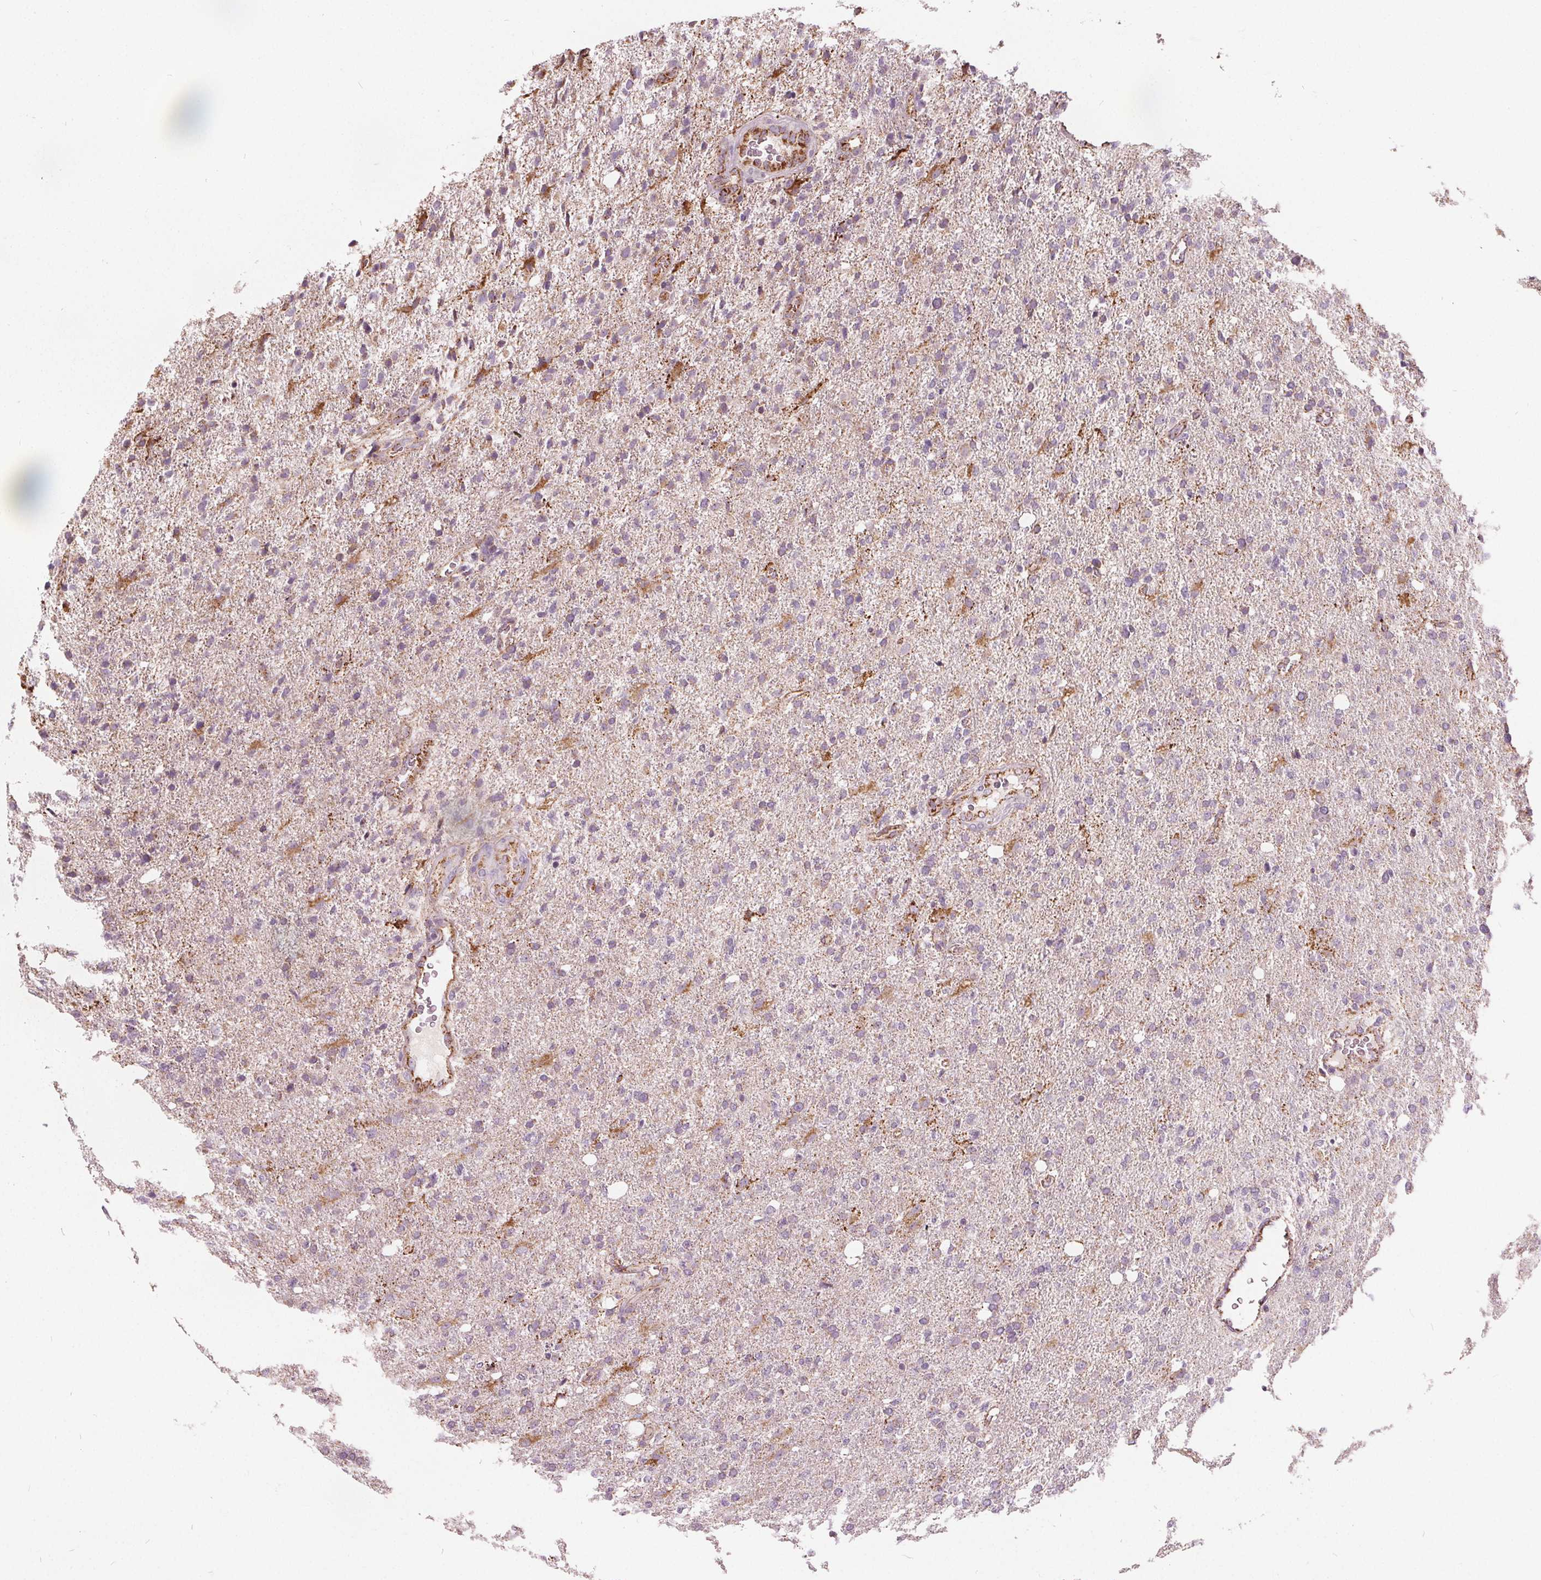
{"staining": {"intensity": "negative", "quantity": "none", "location": "none"}, "tissue": "glioma", "cell_type": "Tumor cells", "image_type": "cancer", "snomed": [{"axis": "morphology", "description": "Glioma, malignant, High grade"}, {"axis": "topography", "description": "Cerebral cortex"}], "caption": "Tumor cells show no significant protein staining in glioma.", "gene": "ECI2", "patient": {"sex": "male", "age": 70}}